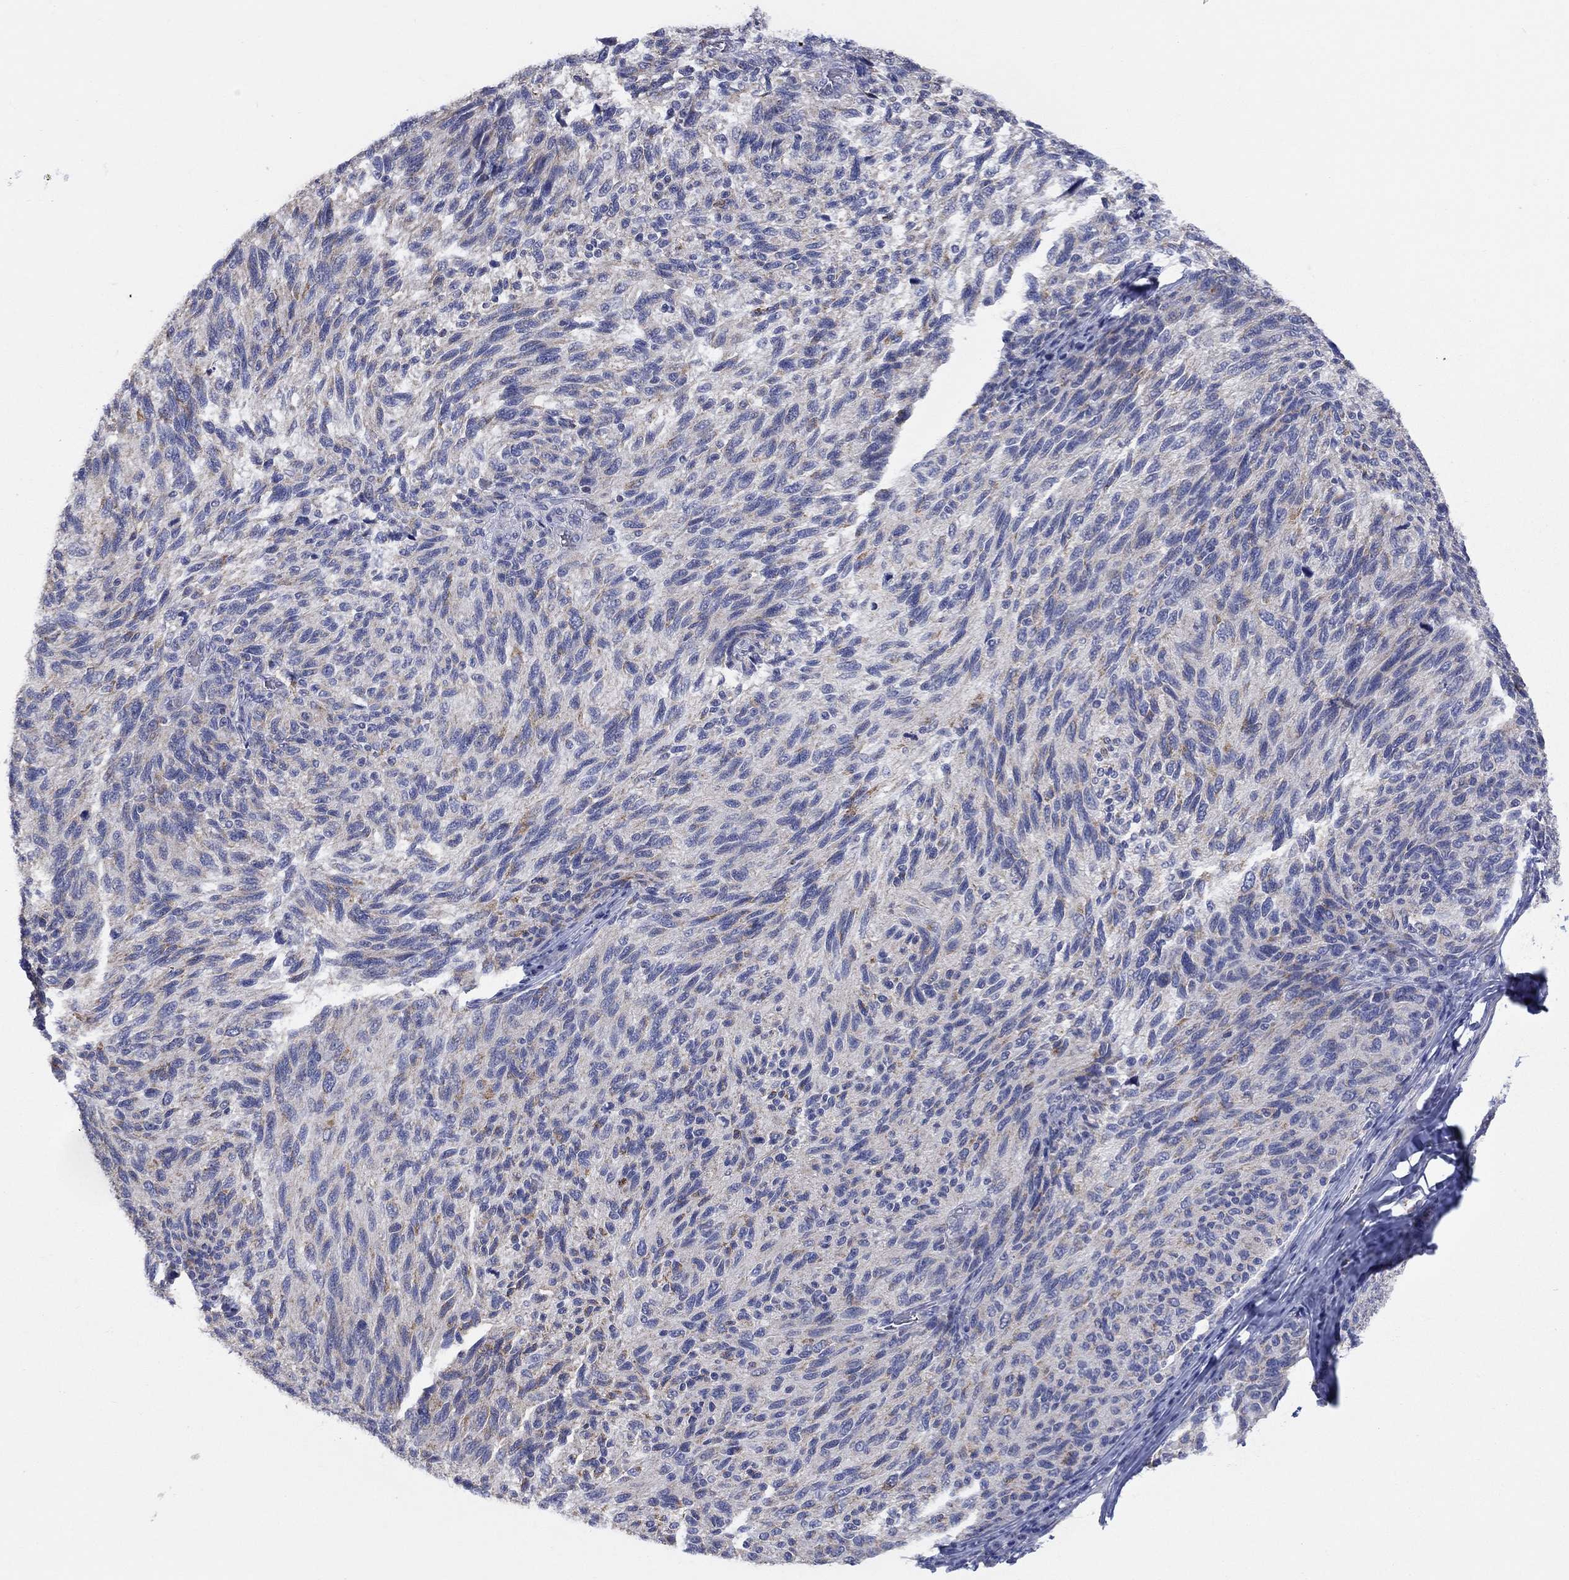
{"staining": {"intensity": "moderate", "quantity": "<25%", "location": "cytoplasmic/membranous"}, "tissue": "melanoma", "cell_type": "Tumor cells", "image_type": "cancer", "snomed": [{"axis": "morphology", "description": "Malignant melanoma, NOS"}, {"axis": "topography", "description": "Skin"}], "caption": "An IHC micrograph of tumor tissue is shown. Protein staining in brown labels moderate cytoplasmic/membranous positivity in malignant melanoma within tumor cells. (brown staining indicates protein expression, while blue staining denotes nuclei).", "gene": "CLVS1", "patient": {"sex": "female", "age": 73}}